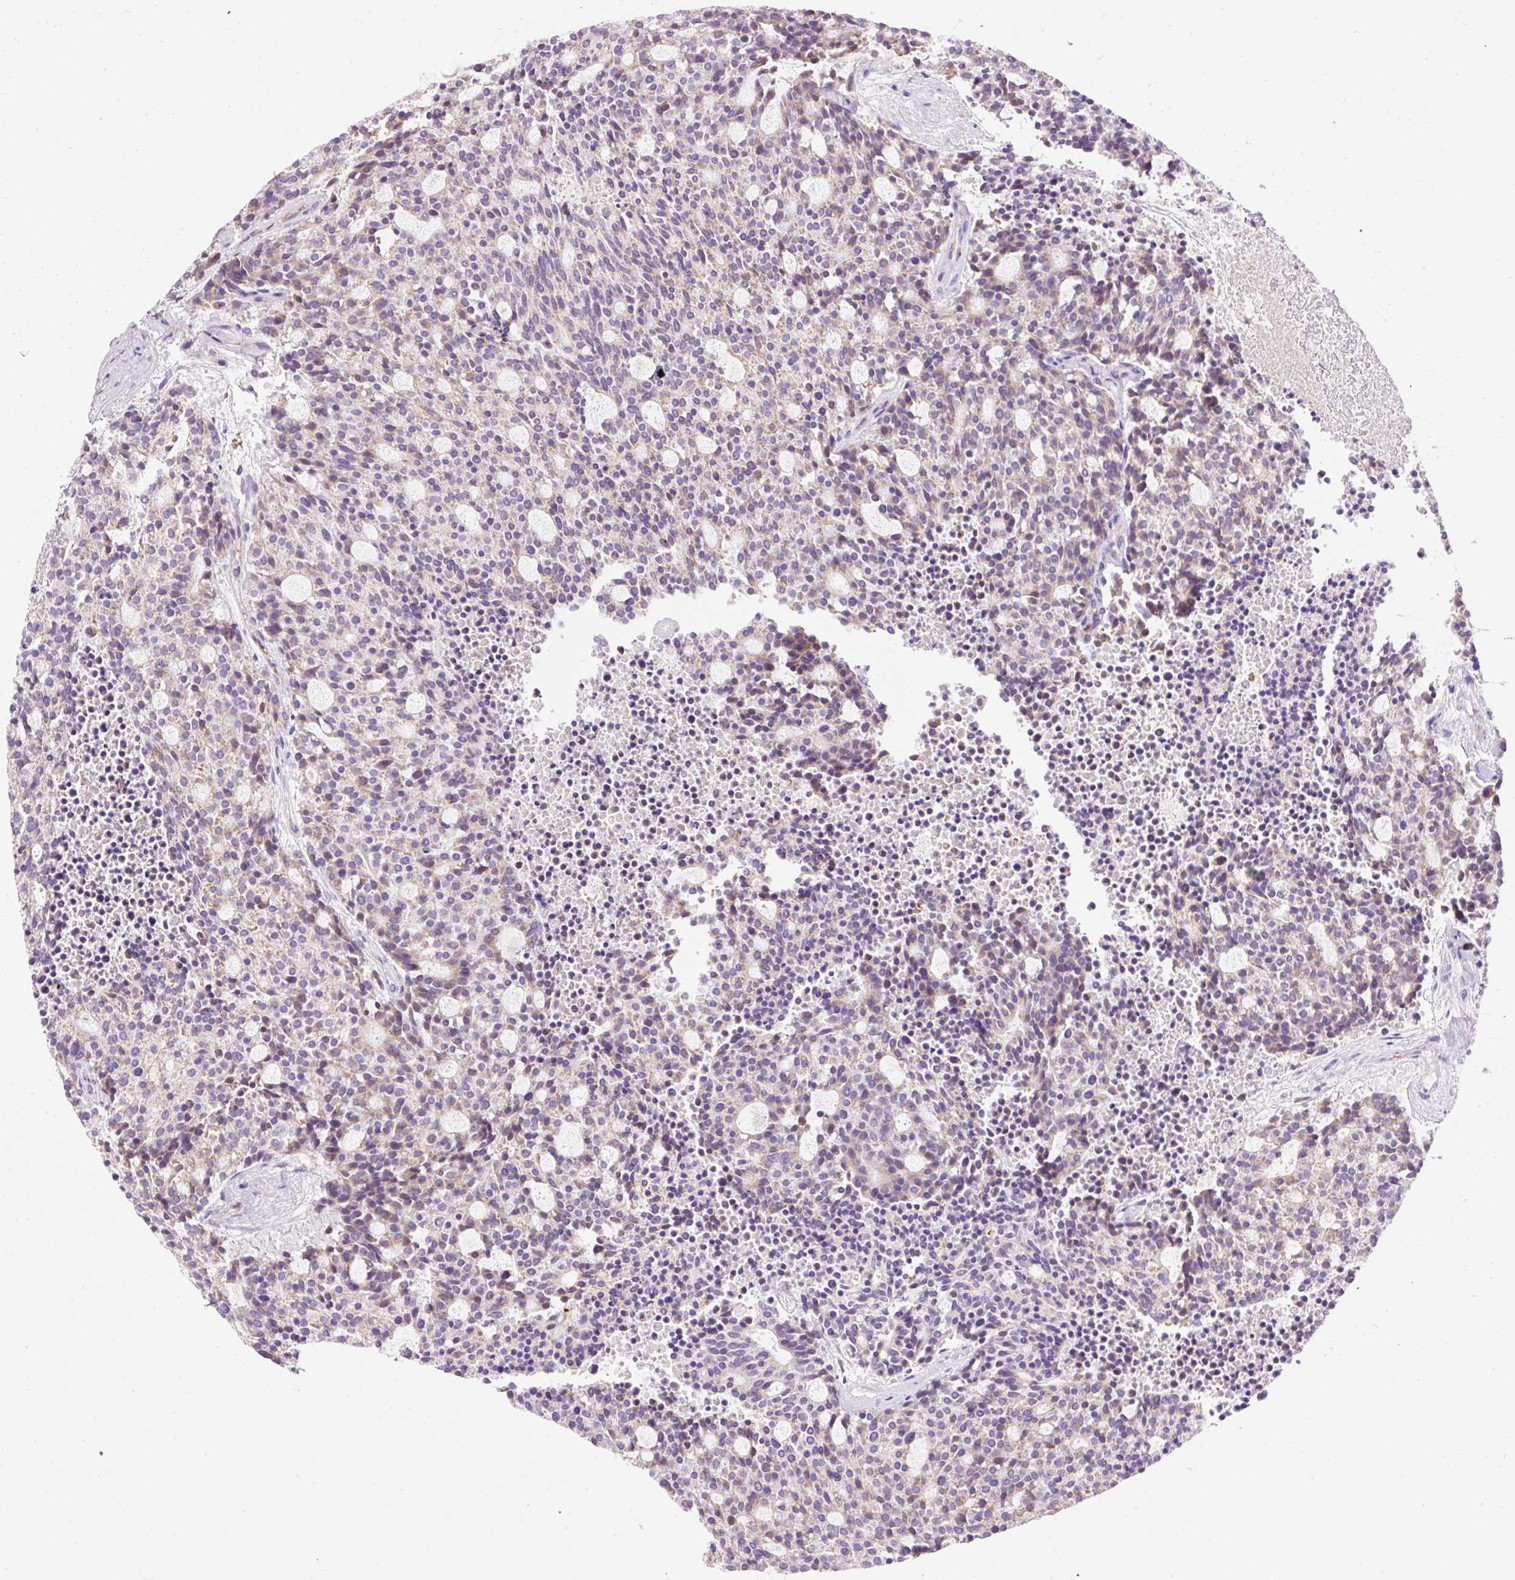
{"staining": {"intensity": "weak", "quantity": "<25%", "location": "cytoplasmic/membranous"}, "tissue": "carcinoid", "cell_type": "Tumor cells", "image_type": "cancer", "snomed": [{"axis": "morphology", "description": "Carcinoid, malignant, NOS"}, {"axis": "topography", "description": "Pancreas"}], "caption": "DAB immunohistochemical staining of human carcinoid exhibits no significant positivity in tumor cells.", "gene": "CD83", "patient": {"sex": "female", "age": 54}}